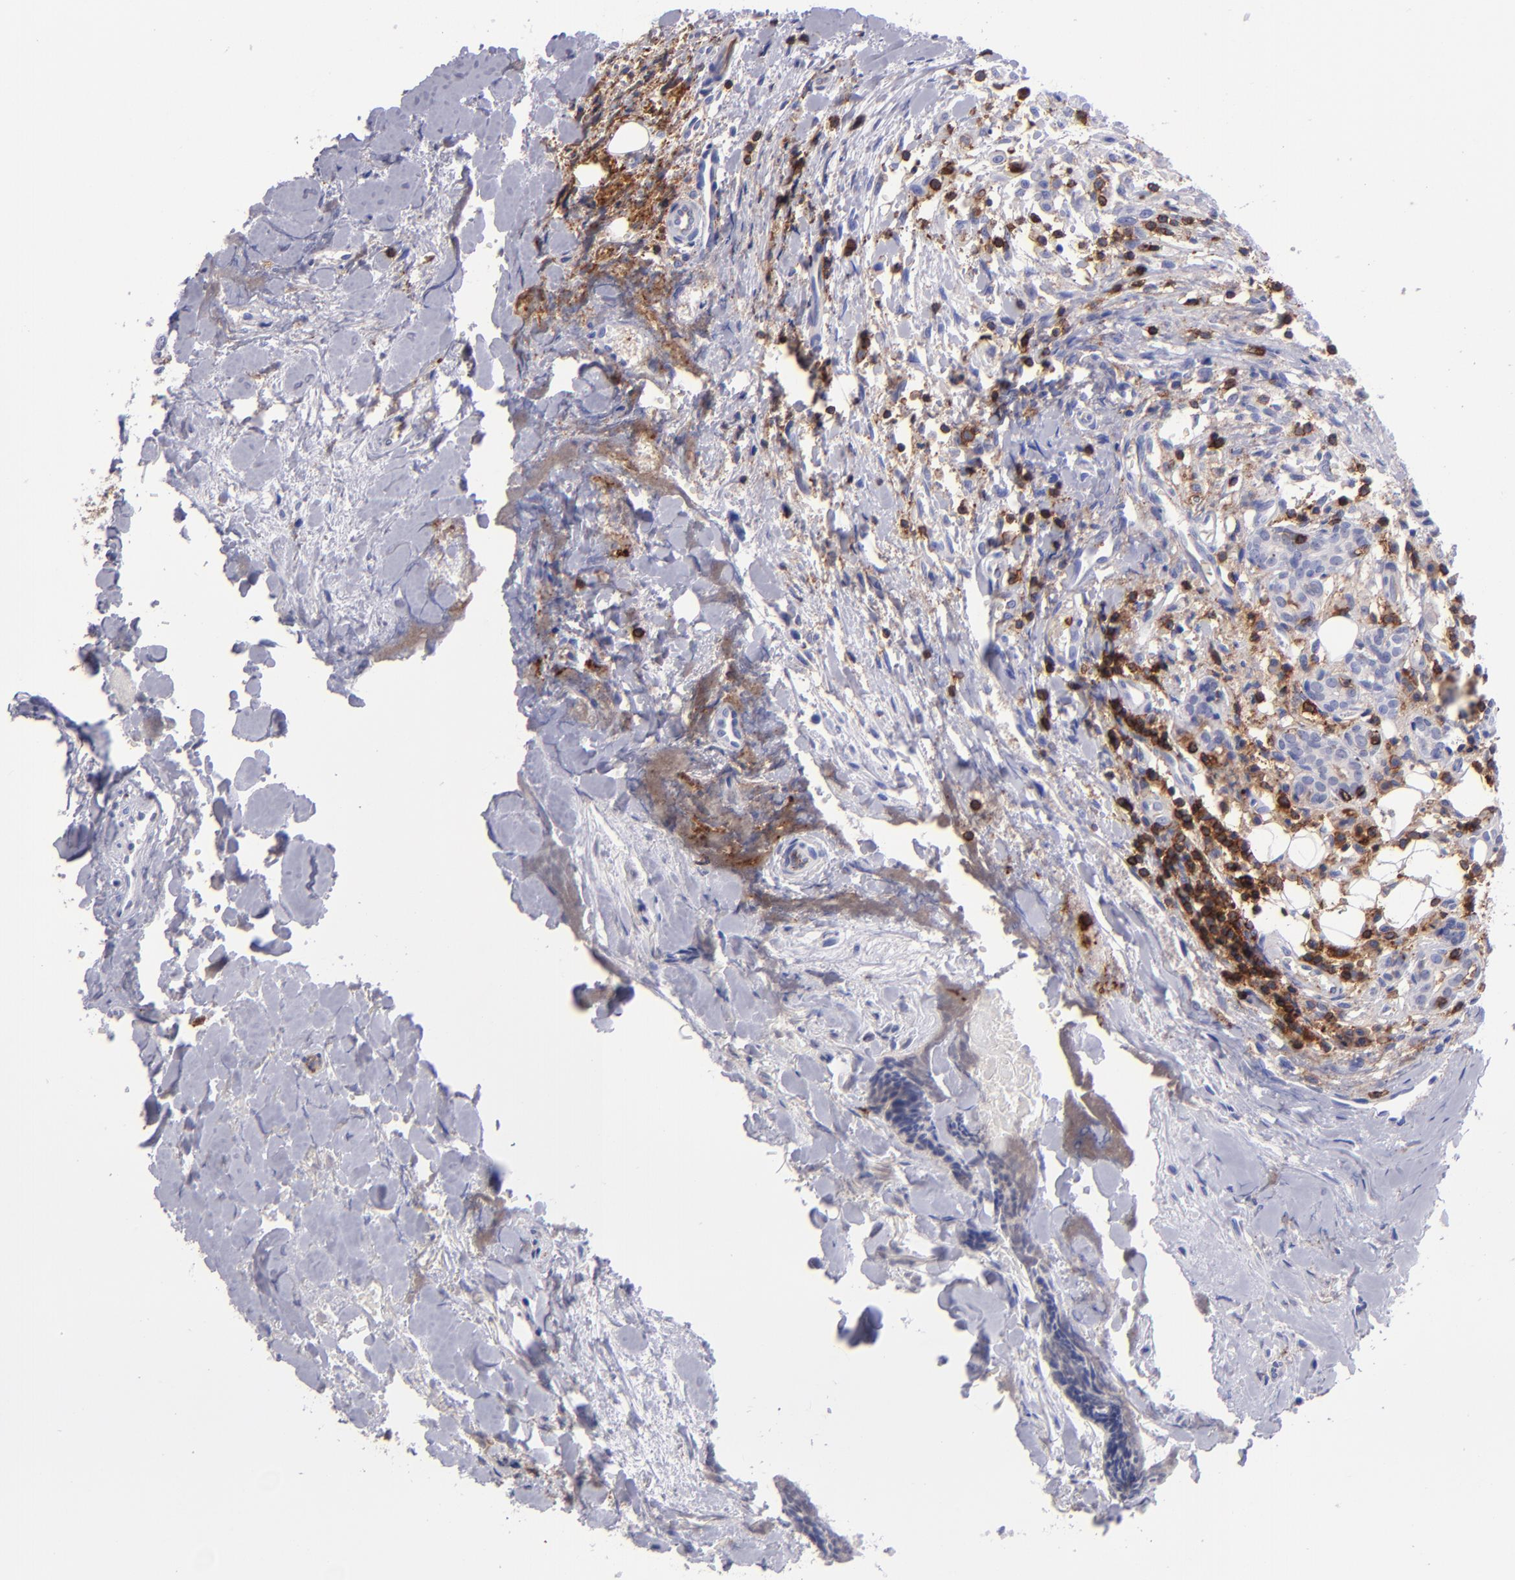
{"staining": {"intensity": "negative", "quantity": "none", "location": "none"}, "tissue": "head and neck cancer", "cell_type": "Tumor cells", "image_type": "cancer", "snomed": [{"axis": "morphology", "description": "Squamous cell carcinoma, NOS"}, {"axis": "topography", "description": "Salivary gland"}, {"axis": "topography", "description": "Head-Neck"}], "caption": "DAB (3,3'-diaminobenzidine) immunohistochemical staining of head and neck cancer (squamous cell carcinoma) shows no significant staining in tumor cells.", "gene": "ICAM3", "patient": {"sex": "male", "age": 70}}